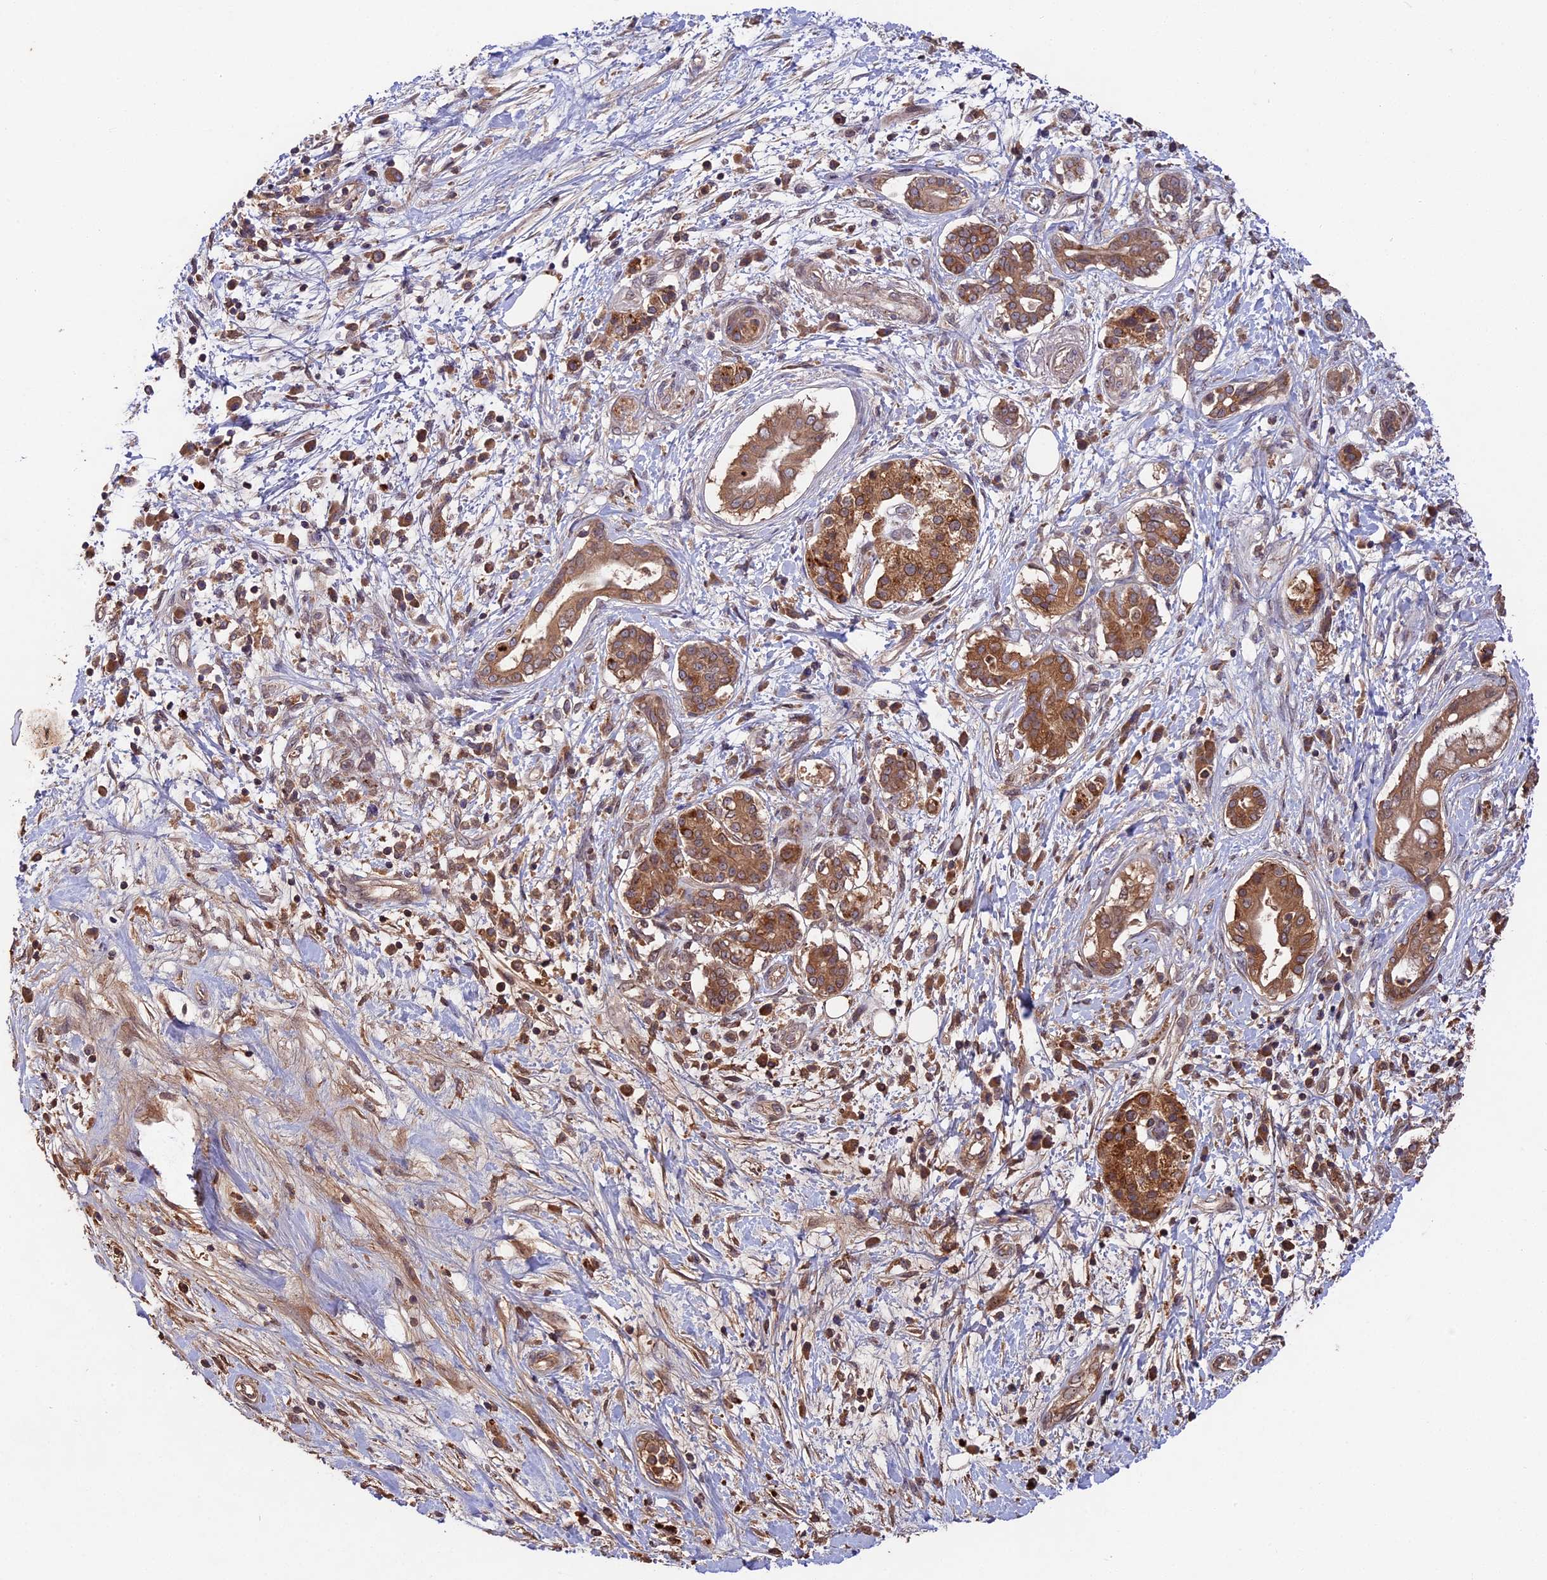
{"staining": {"intensity": "moderate", "quantity": ">75%", "location": "cytoplasmic/membranous"}, "tissue": "pancreatic cancer", "cell_type": "Tumor cells", "image_type": "cancer", "snomed": [{"axis": "morphology", "description": "Adenocarcinoma, NOS"}, {"axis": "topography", "description": "Pancreas"}], "caption": "Pancreatic cancer (adenocarcinoma) was stained to show a protein in brown. There is medium levels of moderate cytoplasmic/membranous expression in about >75% of tumor cells.", "gene": "CHAC1", "patient": {"sex": "female", "age": 73}}